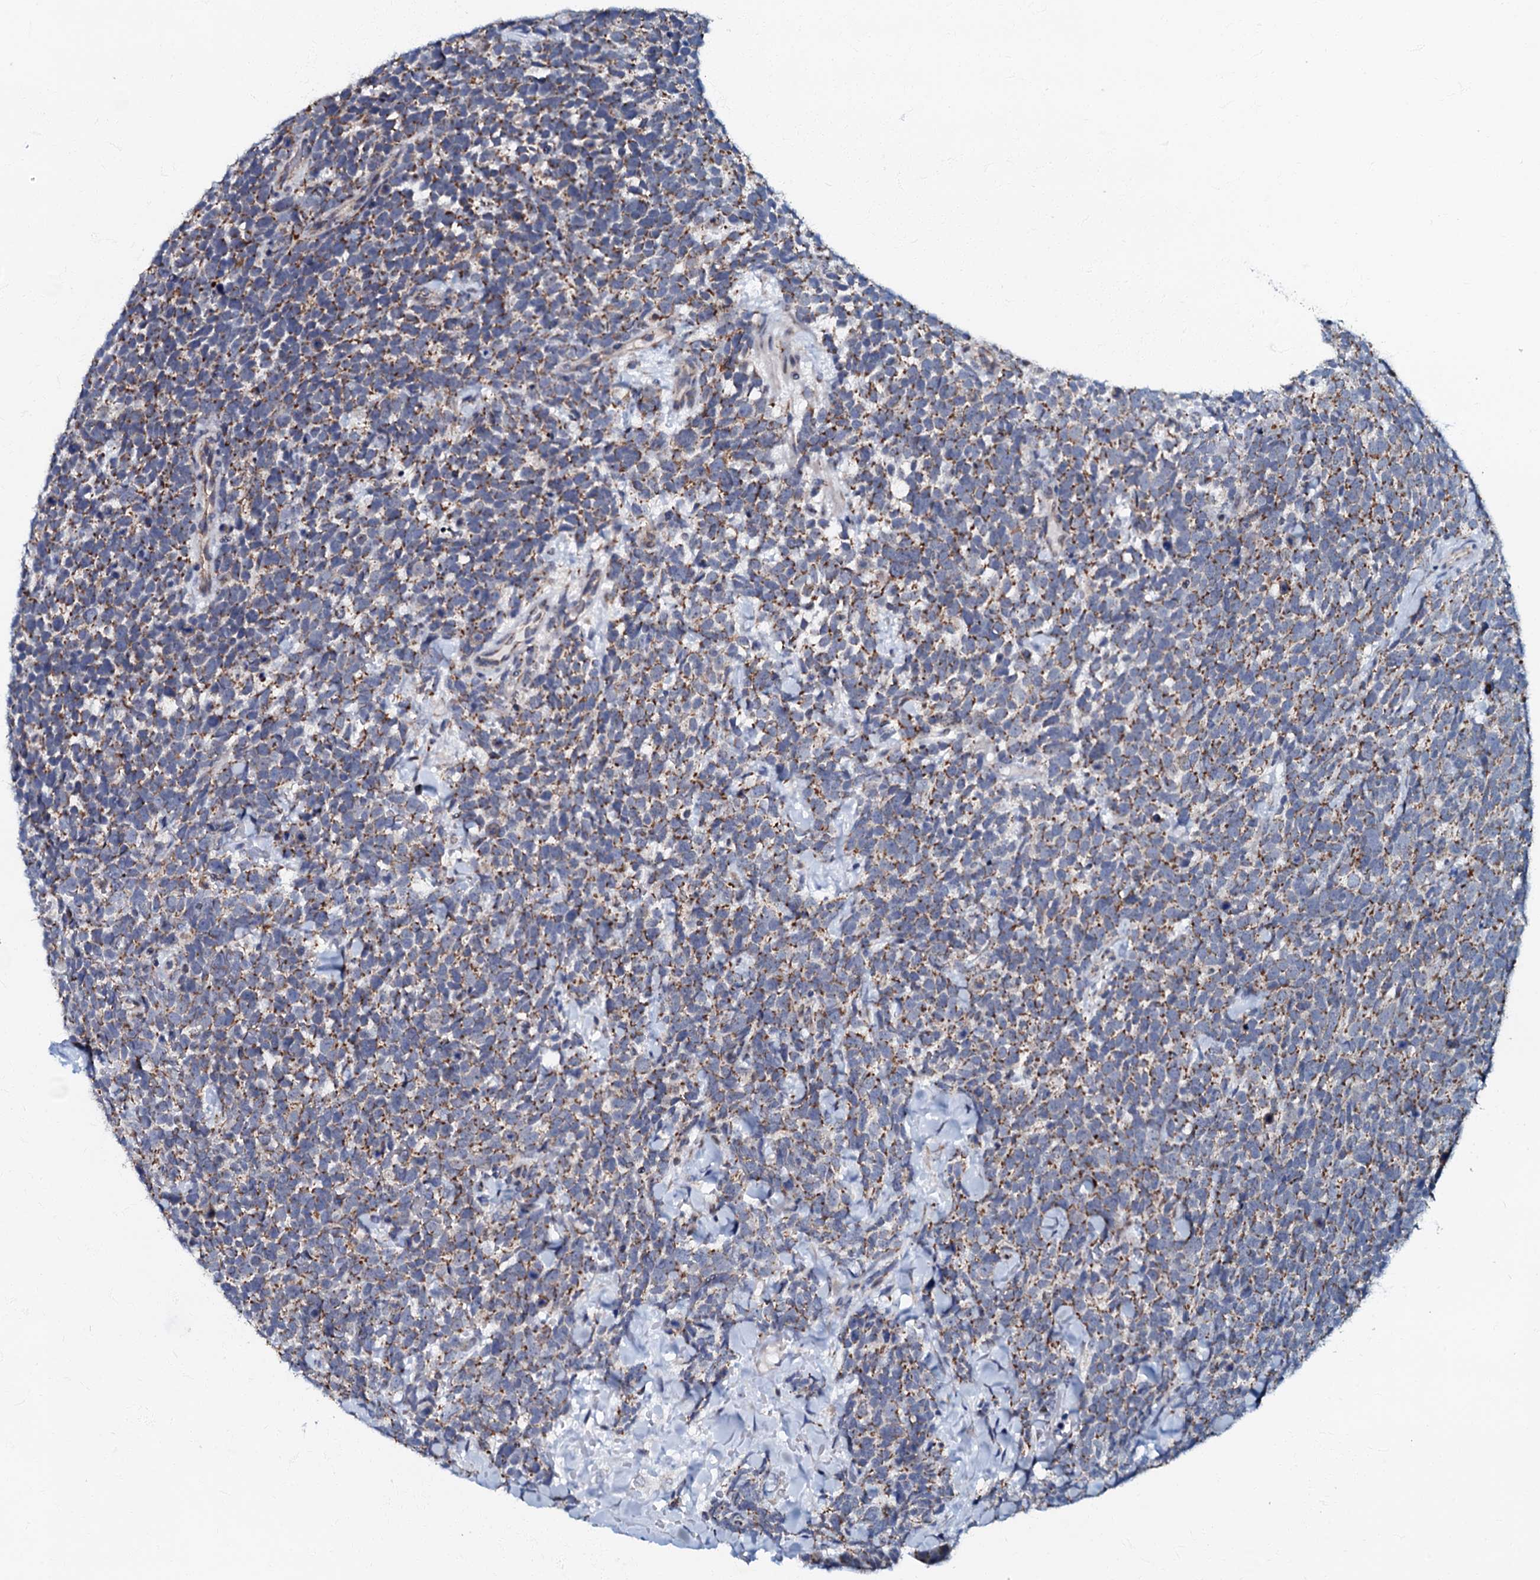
{"staining": {"intensity": "moderate", "quantity": ">75%", "location": "cytoplasmic/membranous"}, "tissue": "urothelial cancer", "cell_type": "Tumor cells", "image_type": "cancer", "snomed": [{"axis": "morphology", "description": "Urothelial carcinoma, High grade"}, {"axis": "topography", "description": "Urinary bladder"}], "caption": "Tumor cells show medium levels of moderate cytoplasmic/membranous expression in about >75% of cells in human high-grade urothelial carcinoma.", "gene": "MRPL51", "patient": {"sex": "female", "age": 82}}